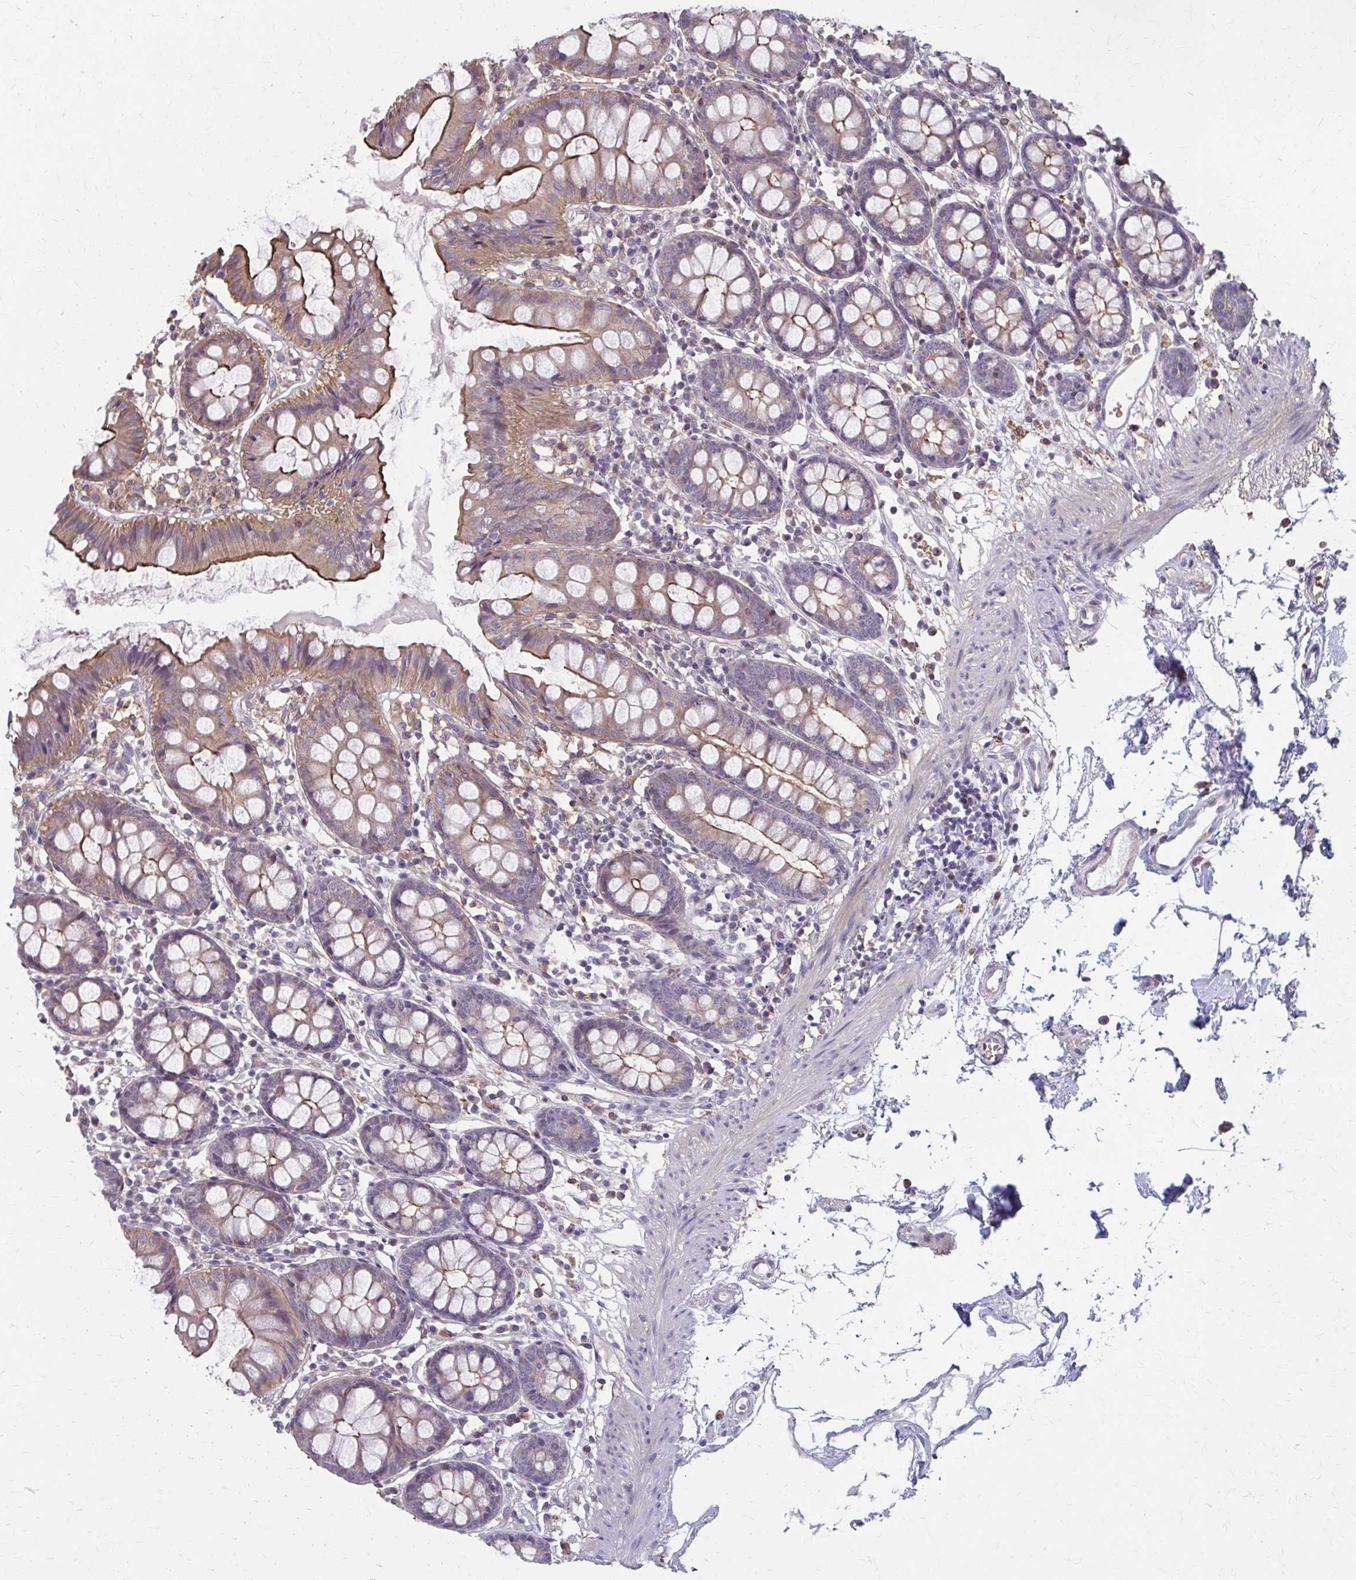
{"staining": {"intensity": "negative", "quantity": "none", "location": "none"}, "tissue": "colon", "cell_type": "Endothelial cells", "image_type": "normal", "snomed": [{"axis": "morphology", "description": "Normal tissue, NOS"}, {"axis": "topography", "description": "Colon"}], "caption": "An immunohistochemistry (IHC) histopathology image of unremarkable colon is shown. There is no staining in endothelial cells of colon.", "gene": "MMP14", "patient": {"sex": "female", "age": 84}}